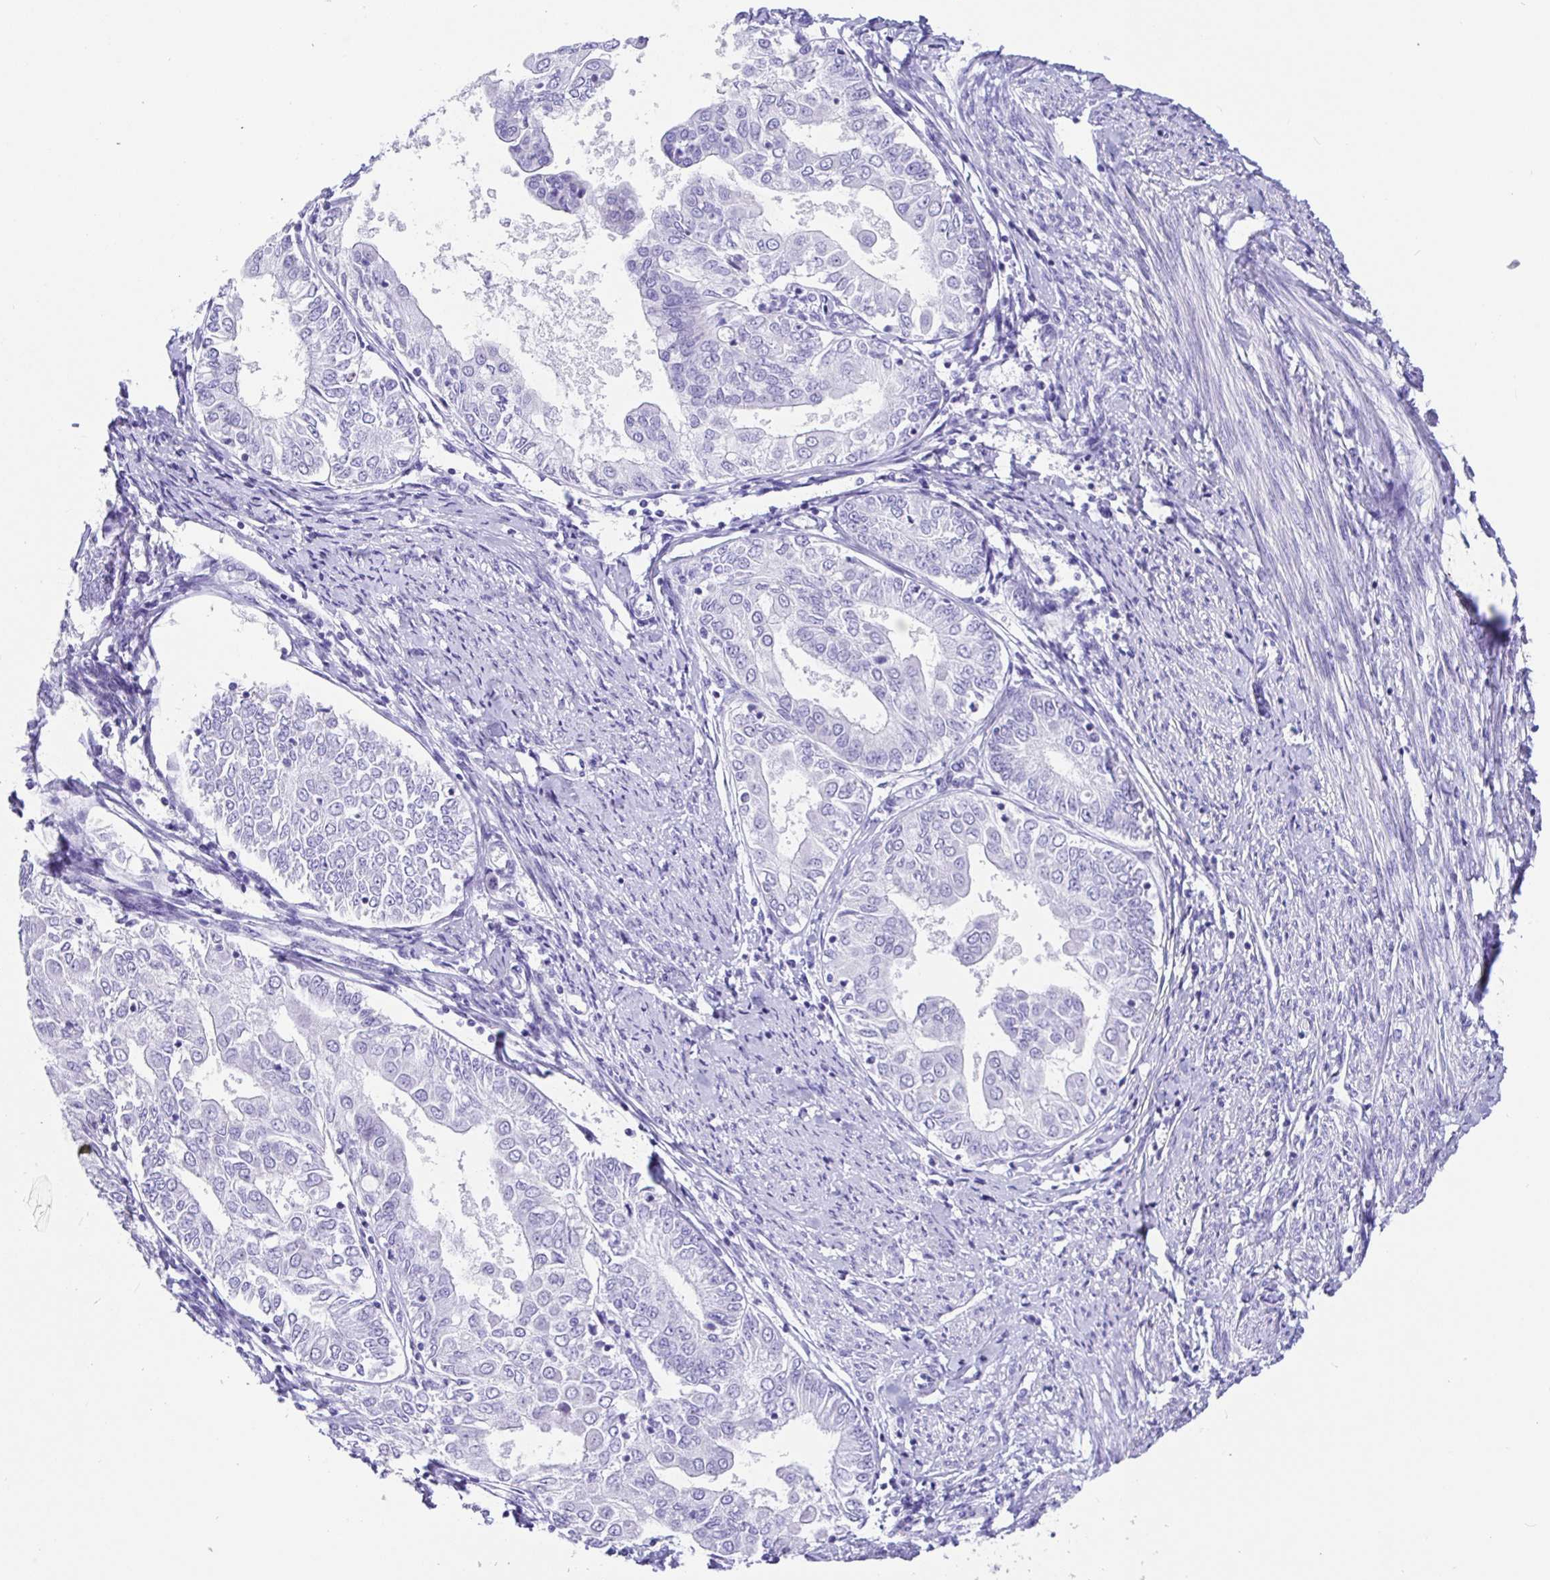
{"staining": {"intensity": "negative", "quantity": "none", "location": "none"}, "tissue": "endometrial cancer", "cell_type": "Tumor cells", "image_type": "cancer", "snomed": [{"axis": "morphology", "description": "Adenocarcinoma, NOS"}, {"axis": "topography", "description": "Endometrium"}], "caption": "Protein analysis of adenocarcinoma (endometrial) reveals no significant expression in tumor cells.", "gene": "PRAMEF19", "patient": {"sex": "female", "age": 68}}